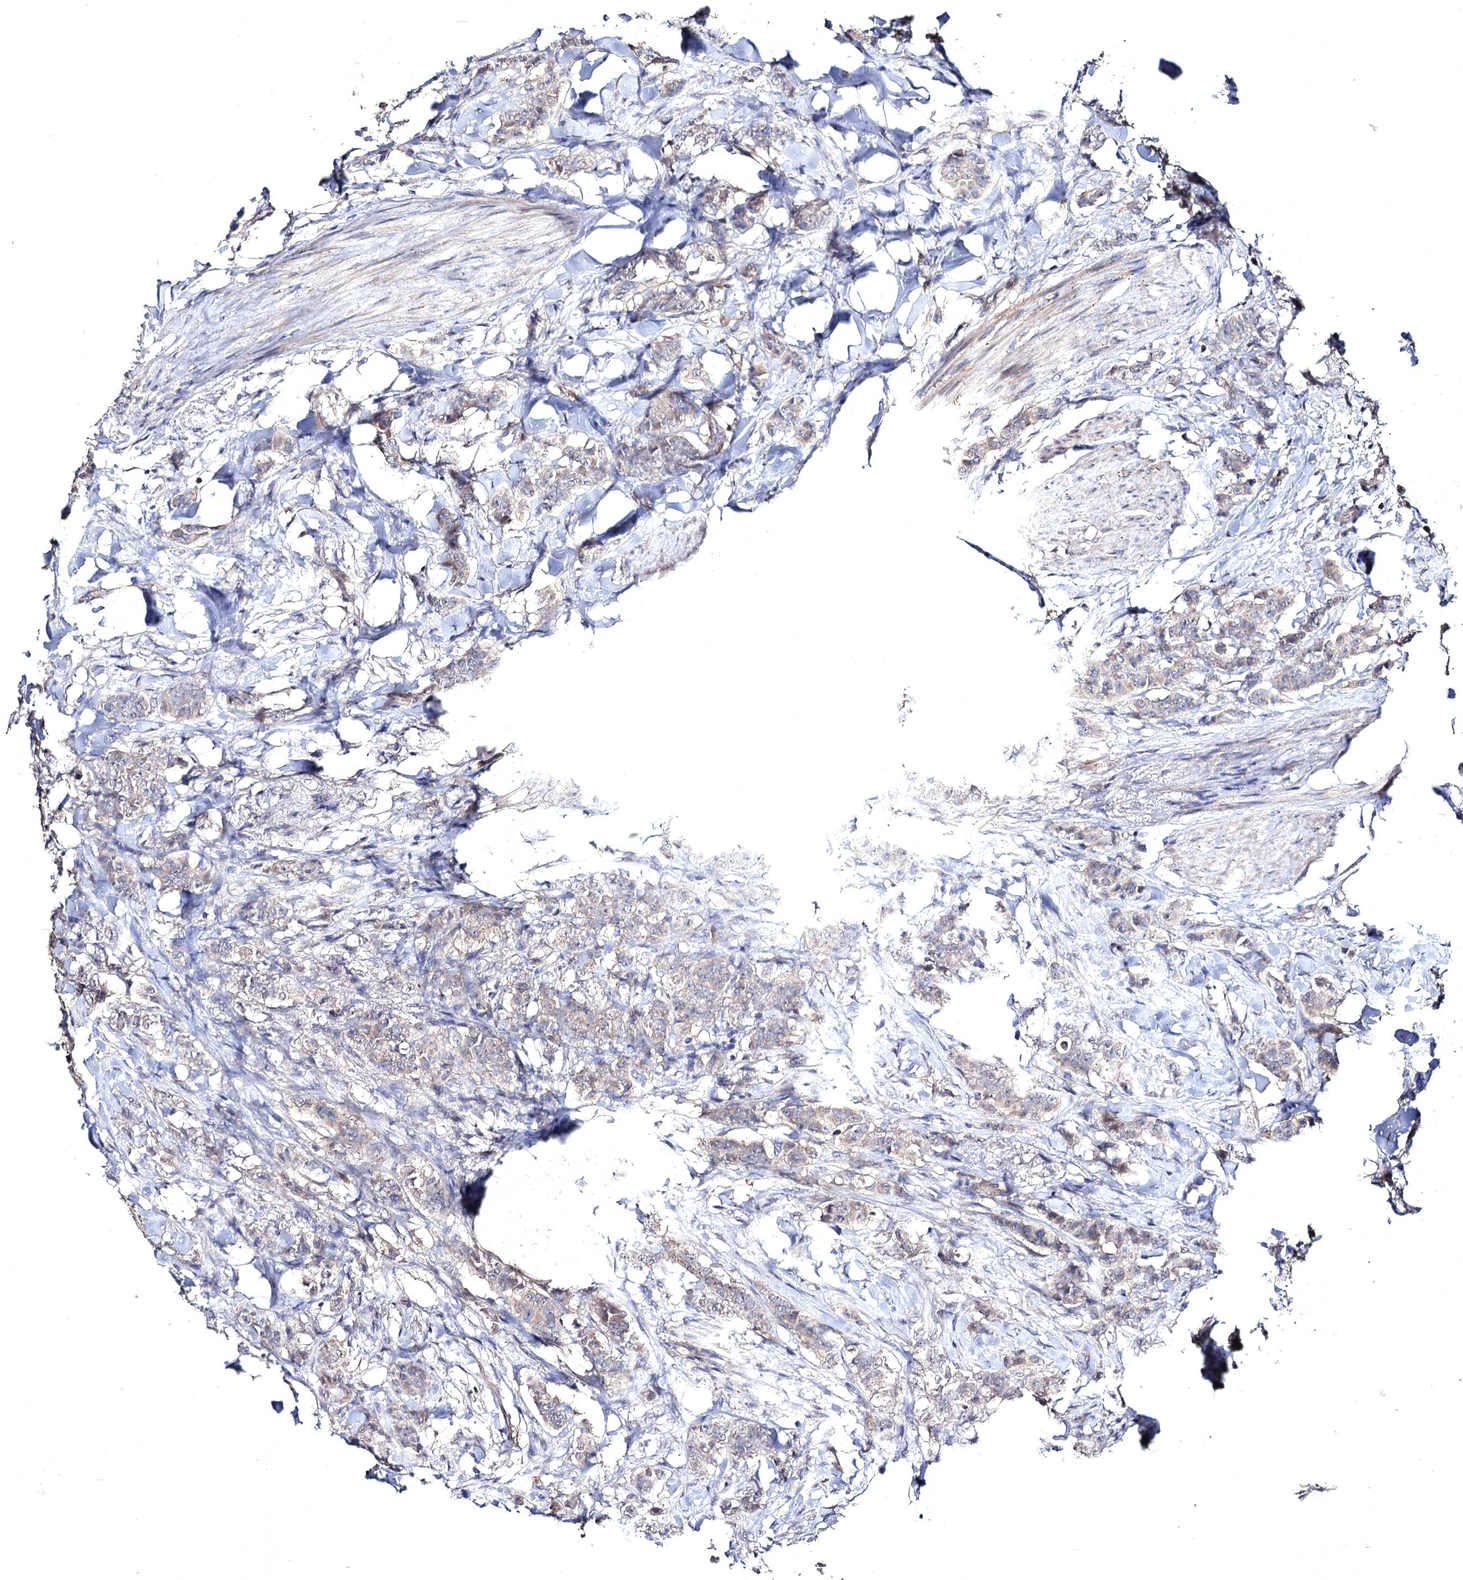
{"staining": {"intensity": "weak", "quantity": "25%-75%", "location": "cytoplasmic/membranous"}, "tissue": "breast cancer", "cell_type": "Tumor cells", "image_type": "cancer", "snomed": [{"axis": "morphology", "description": "Duct carcinoma"}, {"axis": "topography", "description": "Breast"}], "caption": "Immunohistochemical staining of breast invasive ductal carcinoma exhibits weak cytoplasmic/membranous protein positivity in approximately 25%-75% of tumor cells.", "gene": "SEMA4G", "patient": {"sex": "female", "age": 40}}